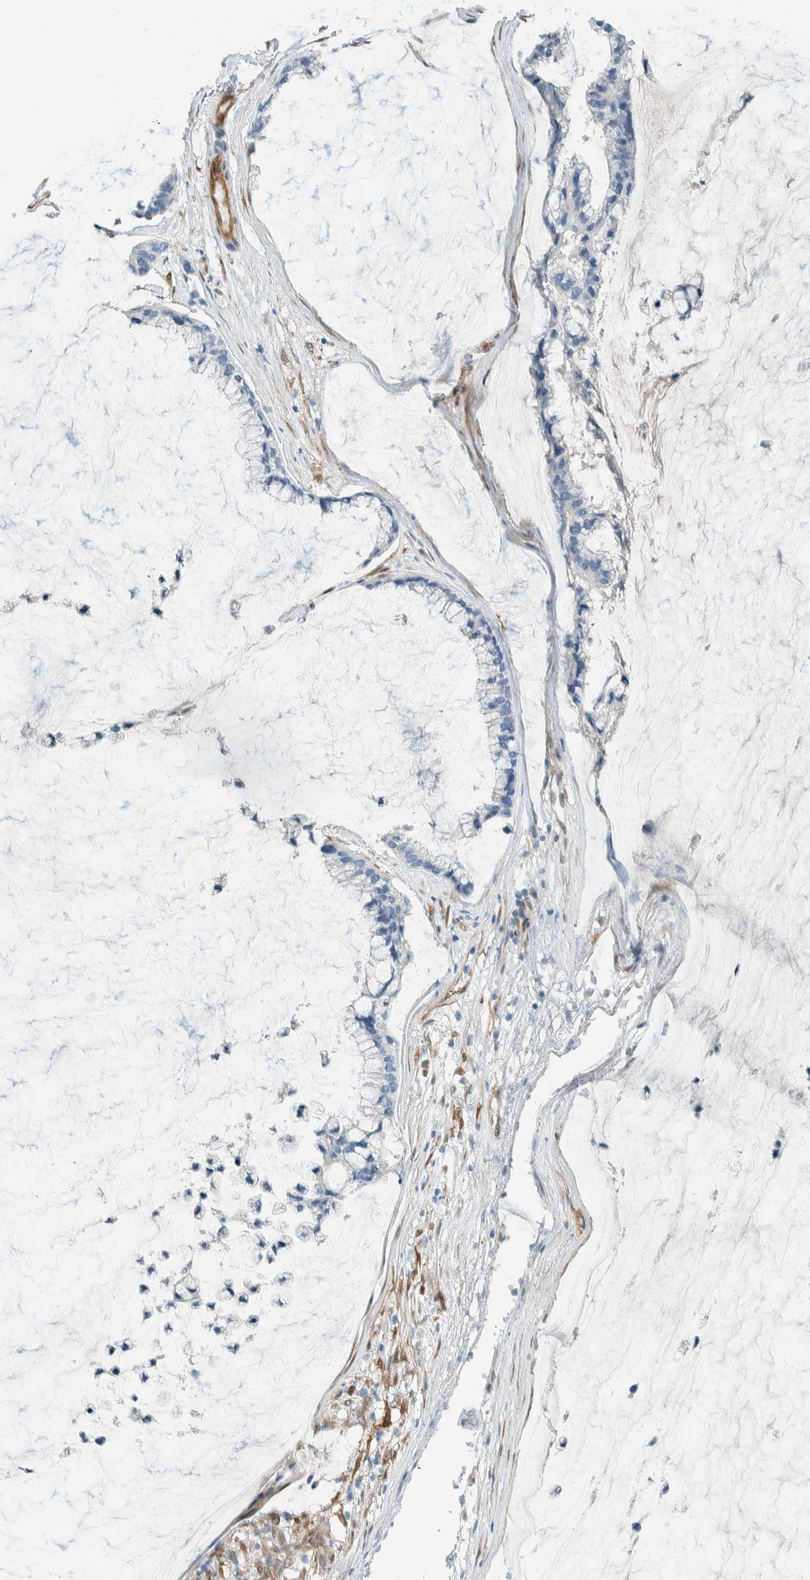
{"staining": {"intensity": "negative", "quantity": "none", "location": "none"}, "tissue": "ovarian cancer", "cell_type": "Tumor cells", "image_type": "cancer", "snomed": [{"axis": "morphology", "description": "Cystadenocarcinoma, mucinous, NOS"}, {"axis": "topography", "description": "Ovary"}], "caption": "DAB immunohistochemical staining of ovarian cancer (mucinous cystadenocarcinoma) displays no significant staining in tumor cells.", "gene": "NXN", "patient": {"sex": "female", "age": 39}}